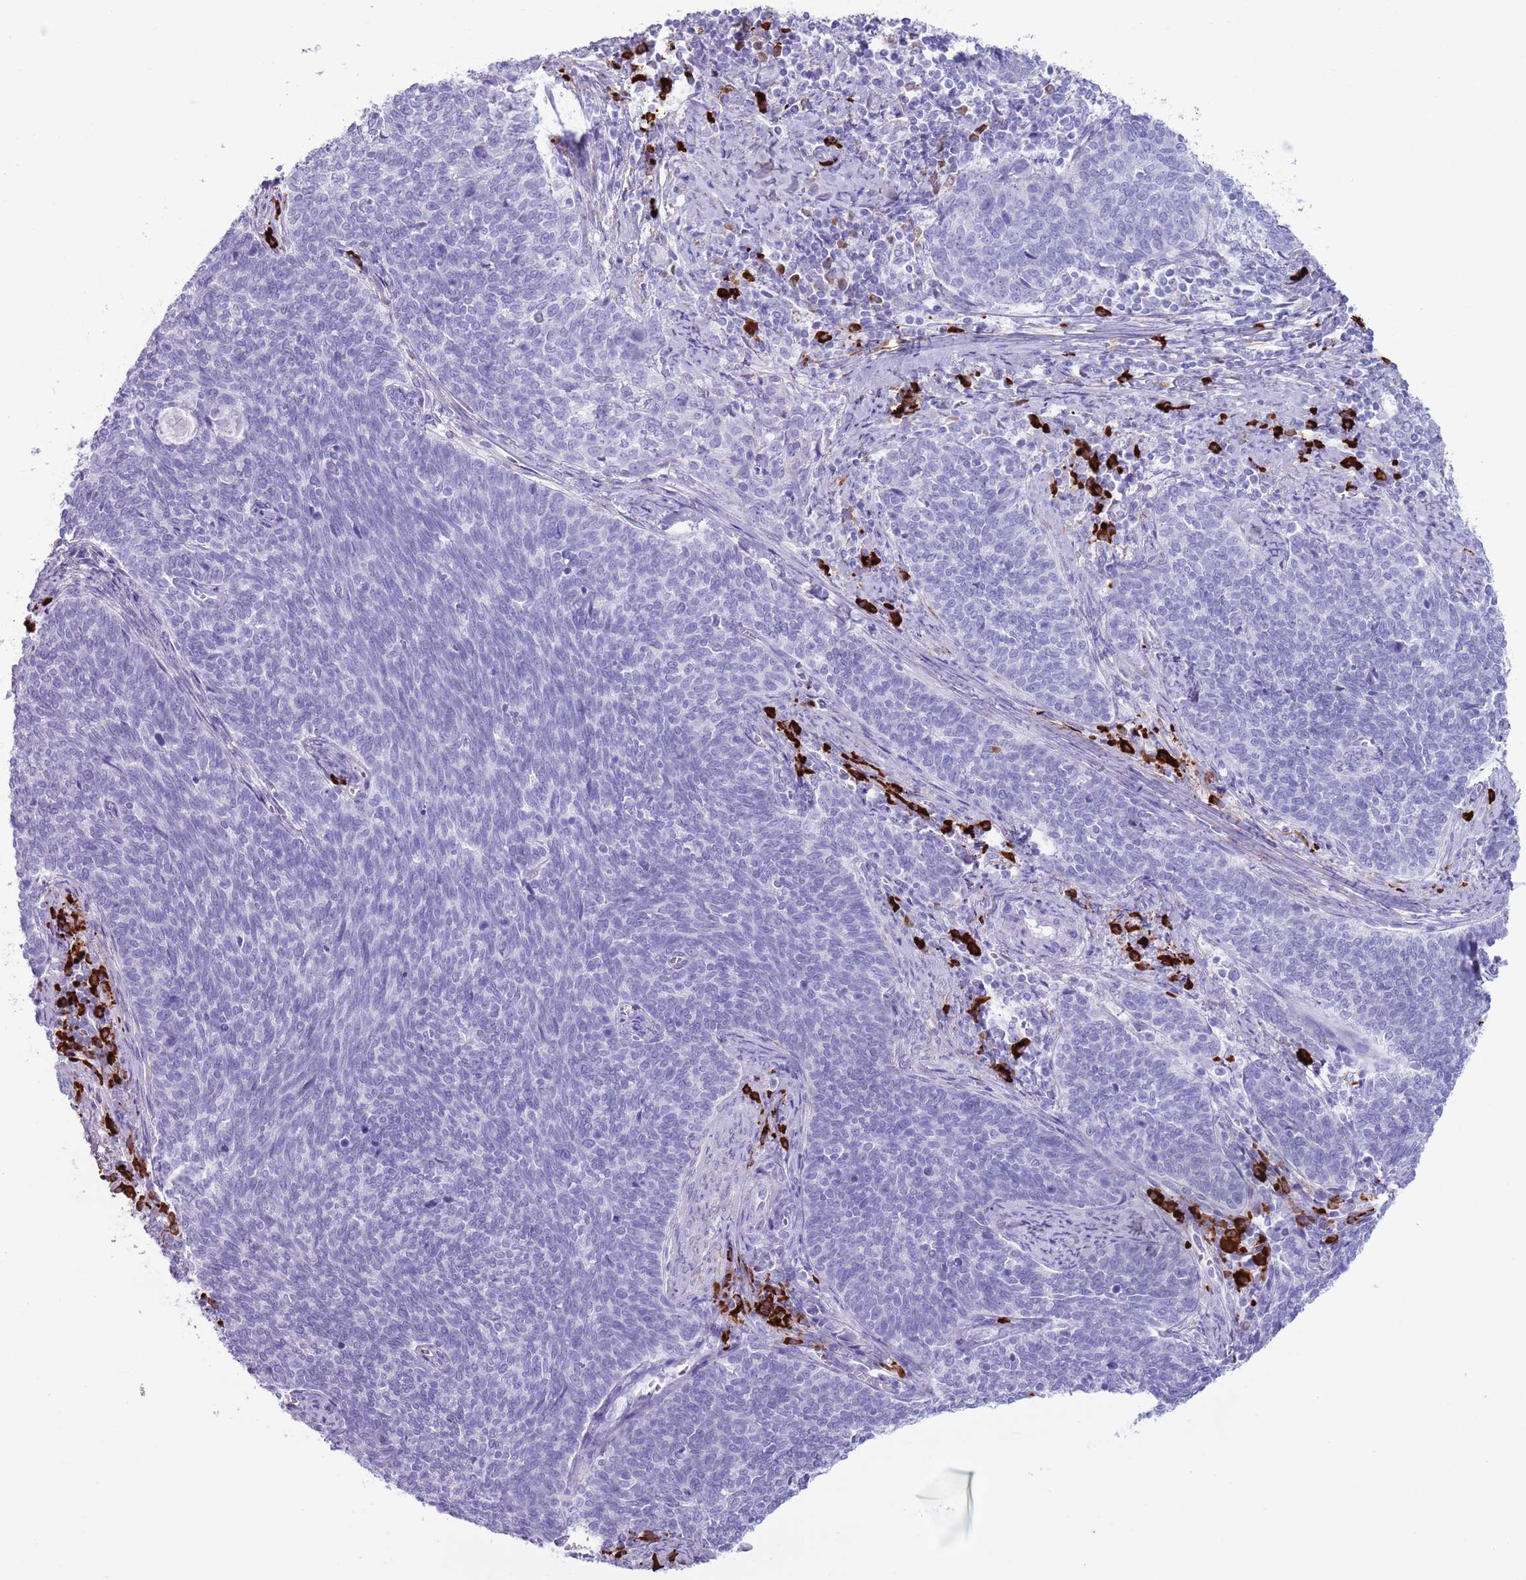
{"staining": {"intensity": "negative", "quantity": "none", "location": "none"}, "tissue": "cervical cancer", "cell_type": "Tumor cells", "image_type": "cancer", "snomed": [{"axis": "morphology", "description": "Squamous cell carcinoma, NOS"}, {"axis": "topography", "description": "Cervix"}], "caption": "Immunohistochemistry (IHC) of cervical cancer (squamous cell carcinoma) shows no staining in tumor cells.", "gene": "LY6G5B", "patient": {"sex": "female", "age": 39}}